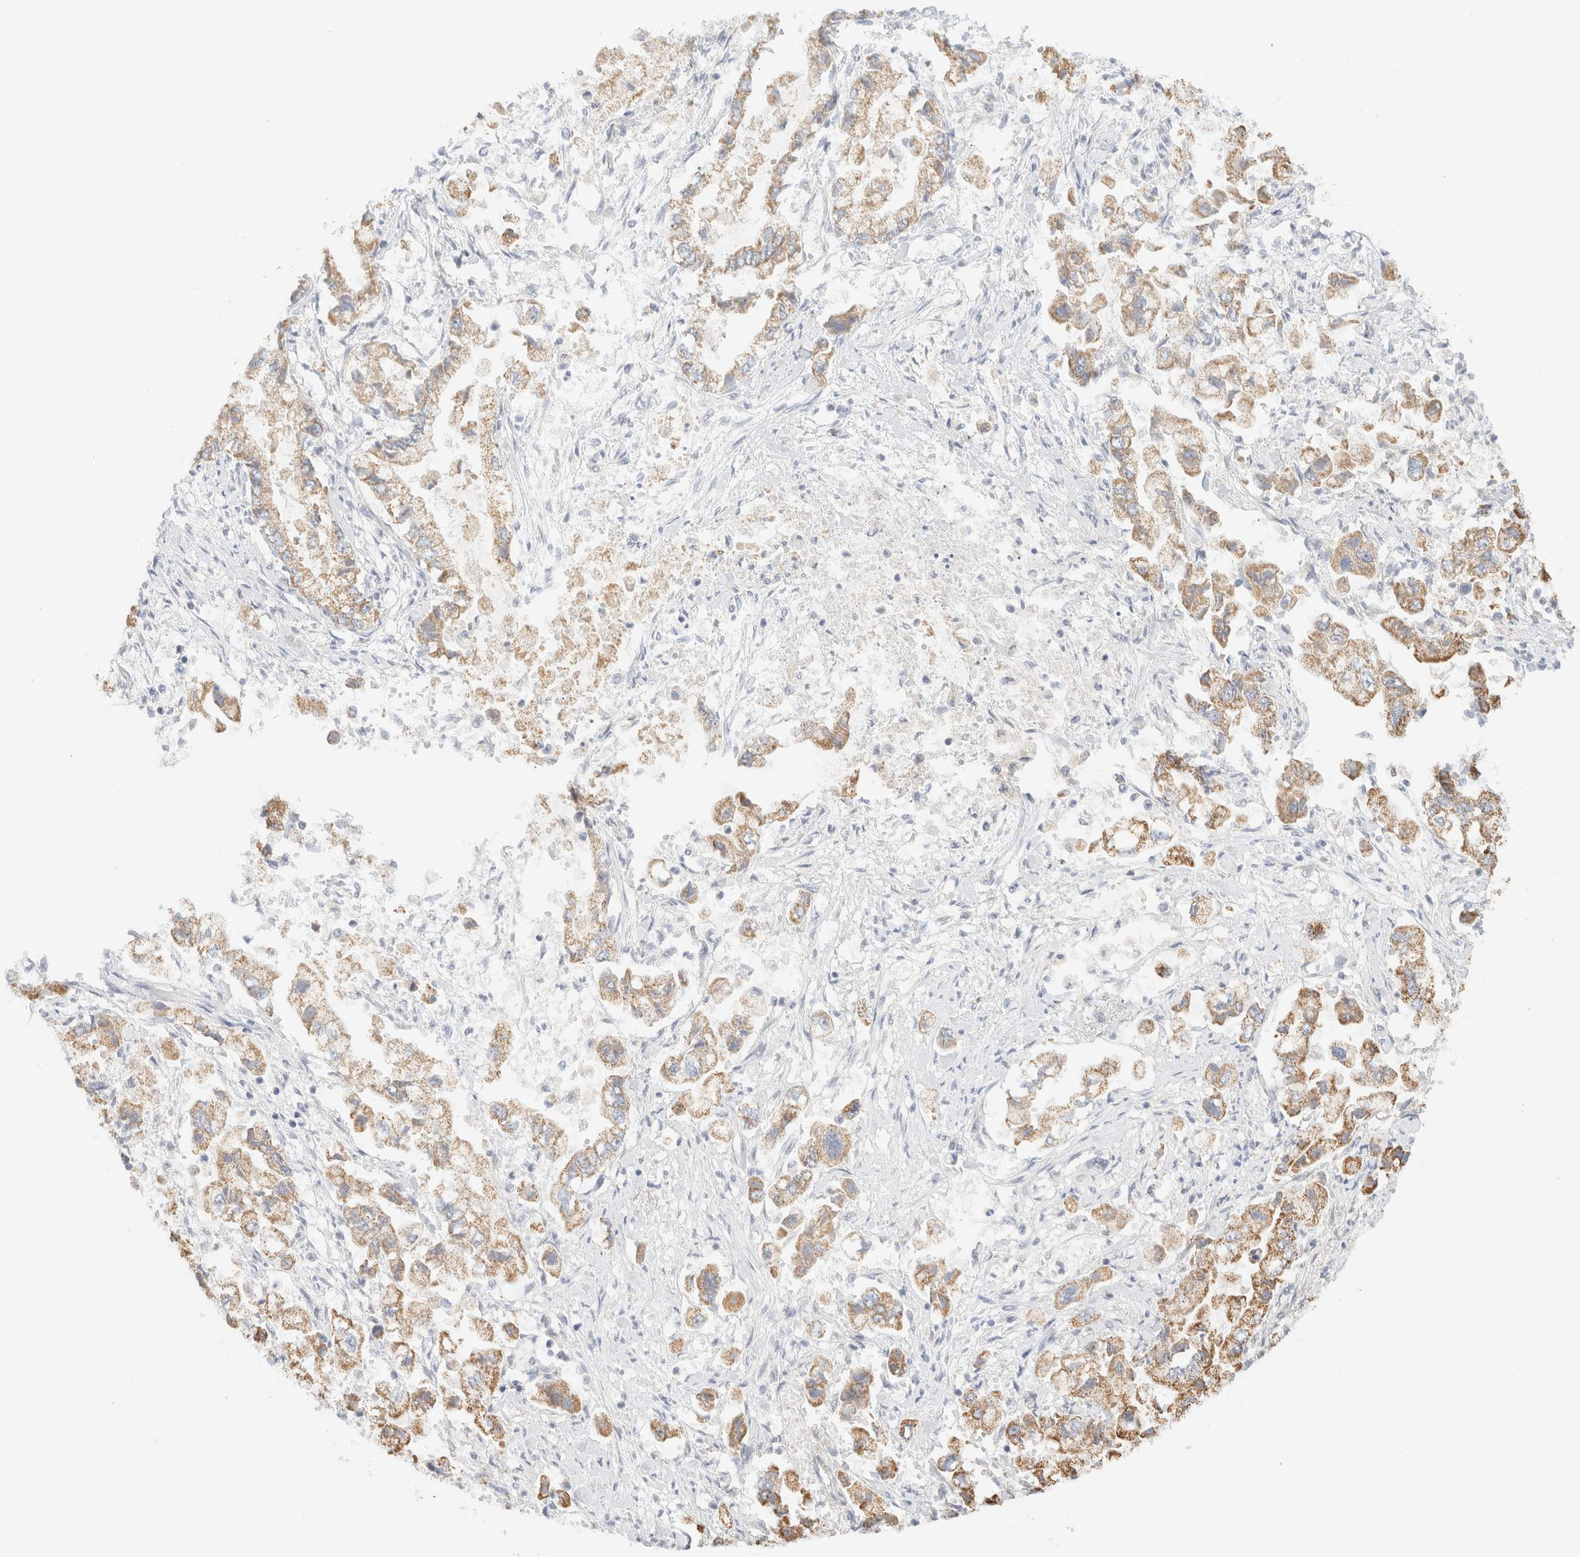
{"staining": {"intensity": "moderate", "quantity": ">75%", "location": "cytoplasmic/membranous"}, "tissue": "stomach cancer", "cell_type": "Tumor cells", "image_type": "cancer", "snomed": [{"axis": "morphology", "description": "Normal tissue, NOS"}, {"axis": "morphology", "description": "Adenocarcinoma, NOS"}, {"axis": "topography", "description": "Stomach"}], "caption": "The image exhibits a brown stain indicating the presence of a protein in the cytoplasmic/membranous of tumor cells in stomach cancer (adenocarcinoma).", "gene": "HDHD3", "patient": {"sex": "male", "age": 62}}